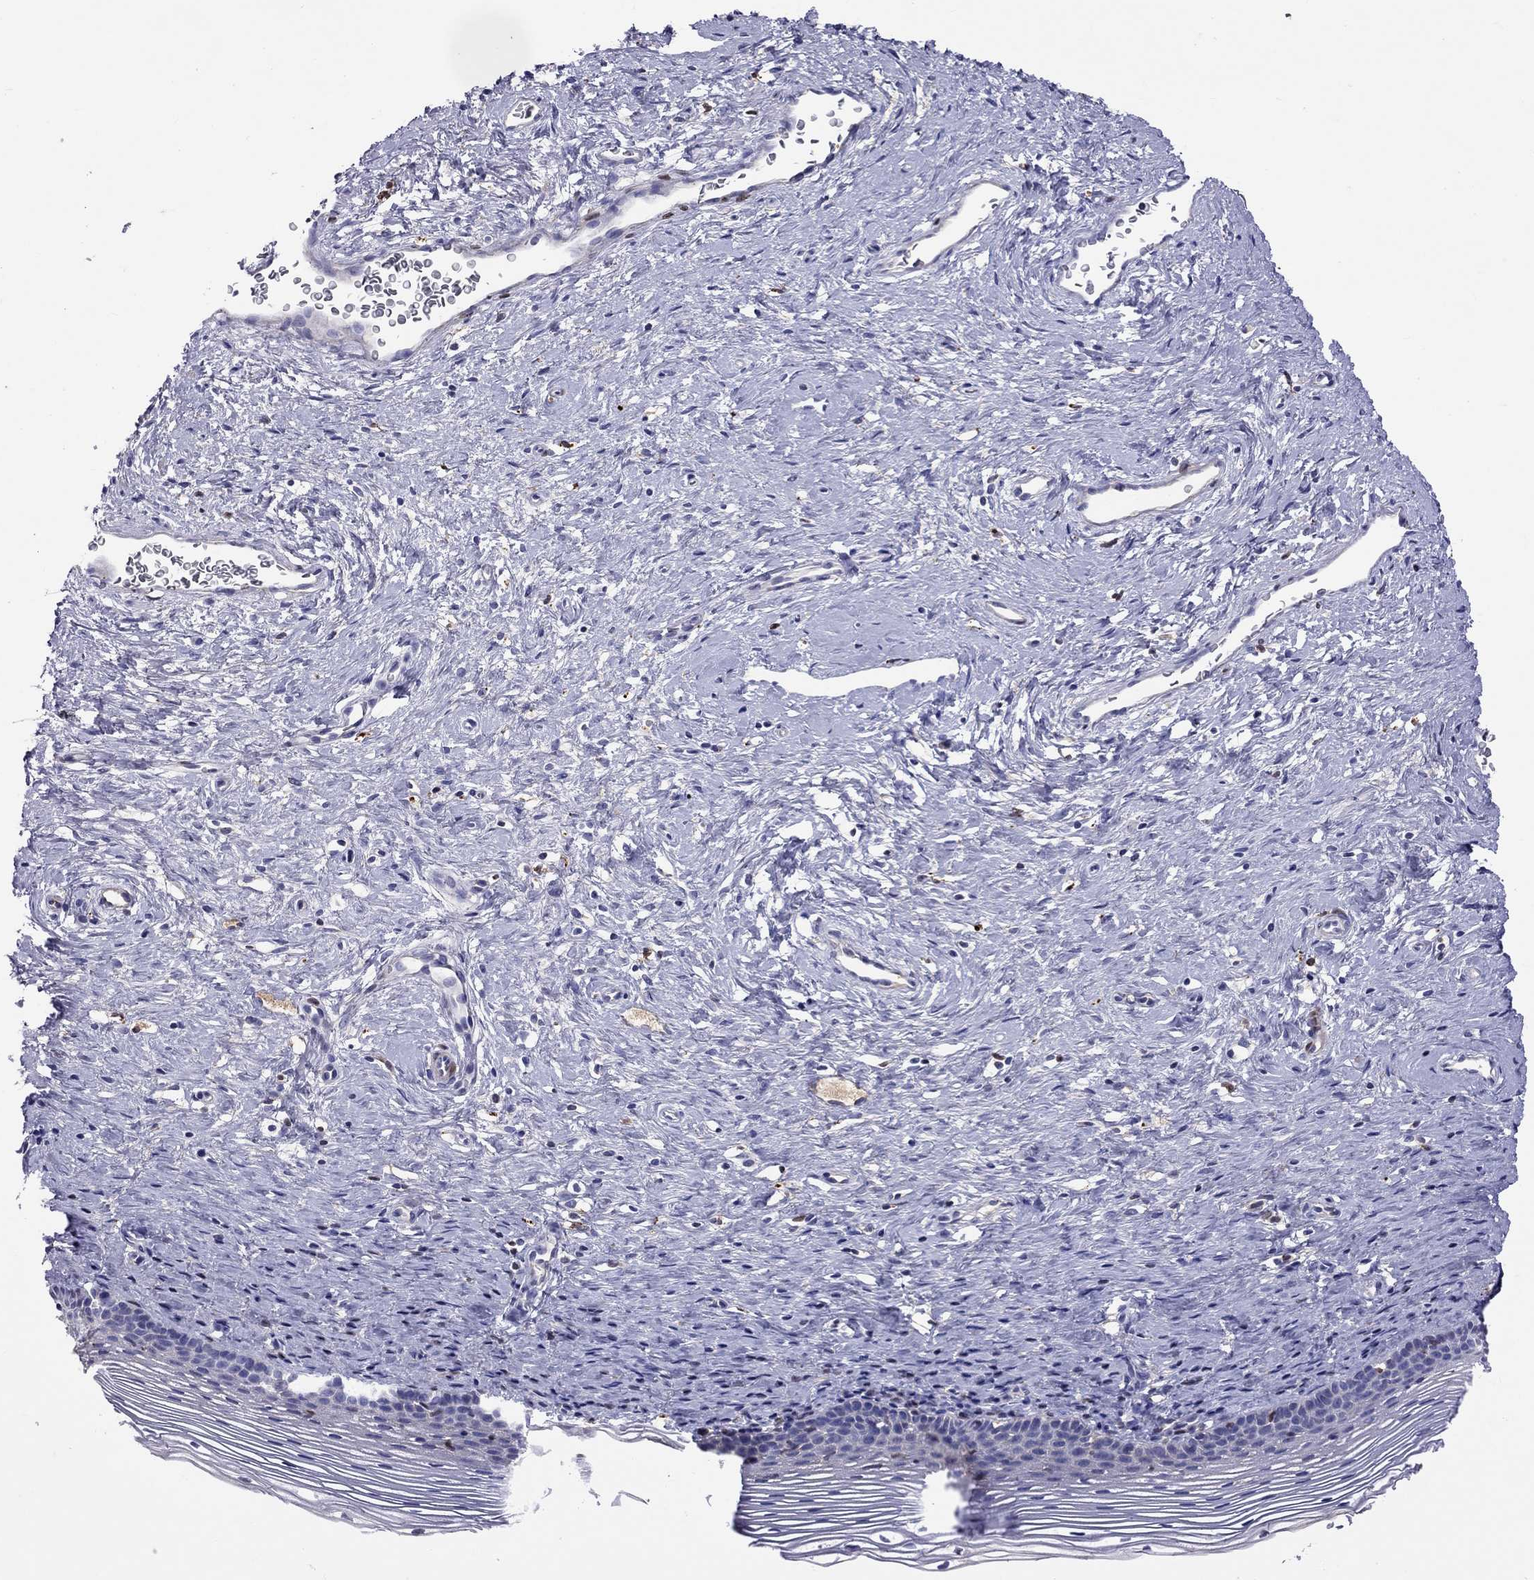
{"staining": {"intensity": "strong", "quantity": "25%-75%", "location": "cytoplasmic/membranous"}, "tissue": "cervix", "cell_type": "Glandular cells", "image_type": "normal", "snomed": [{"axis": "morphology", "description": "Normal tissue, NOS"}, {"axis": "topography", "description": "Cervix"}], "caption": "The micrograph shows staining of benign cervix, revealing strong cytoplasmic/membranous protein staining (brown color) within glandular cells. Nuclei are stained in blue.", "gene": "SERPINA3", "patient": {"sex": "female", "age": 39}}